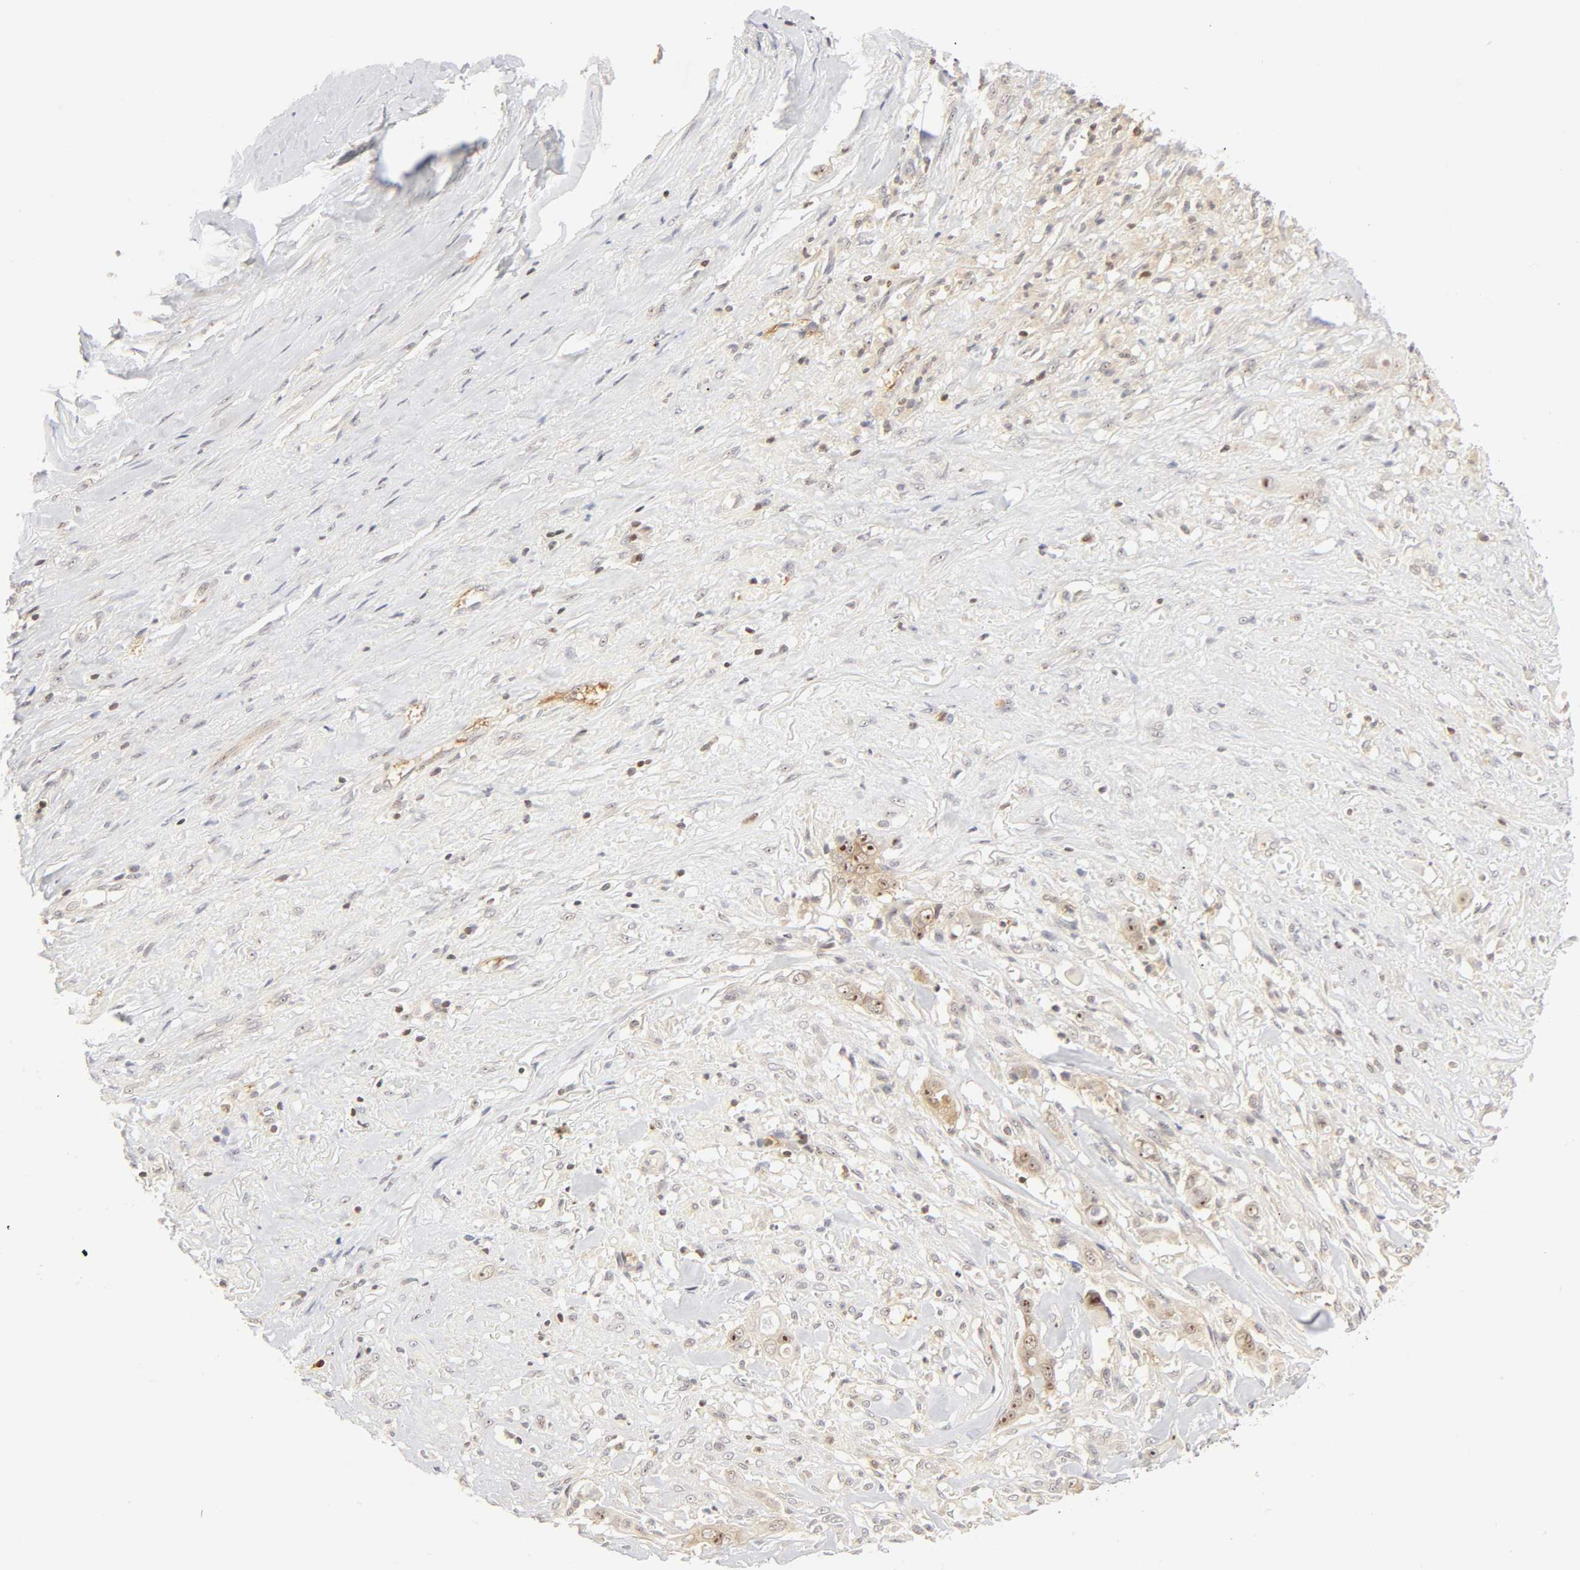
{"staining": {"intensity": "moderate", "quantity": "<25%", "location": "cytoplasmic/membranous,nuclear"}, "tissue": "liver cancer", "cell_type": "Tumor cells", "image_type": "cancer", "snomed": [{"axis": "morphology", "description": "Cholangiocarcinoma"}, {"axis": "topography", "description": "Liver"}], "caption": "A high-resolution histopathology image shows immunohistochemistry (IHC) staining of cholangiocarcinoma (liver), which shows moderate cytoplasmic/membranous and nuclear expression in approximately <25% of tumor cells. Nuclei are stained in blue.", "gene": "KIF2A", "patient": {"sex": "female", "age": 70}}